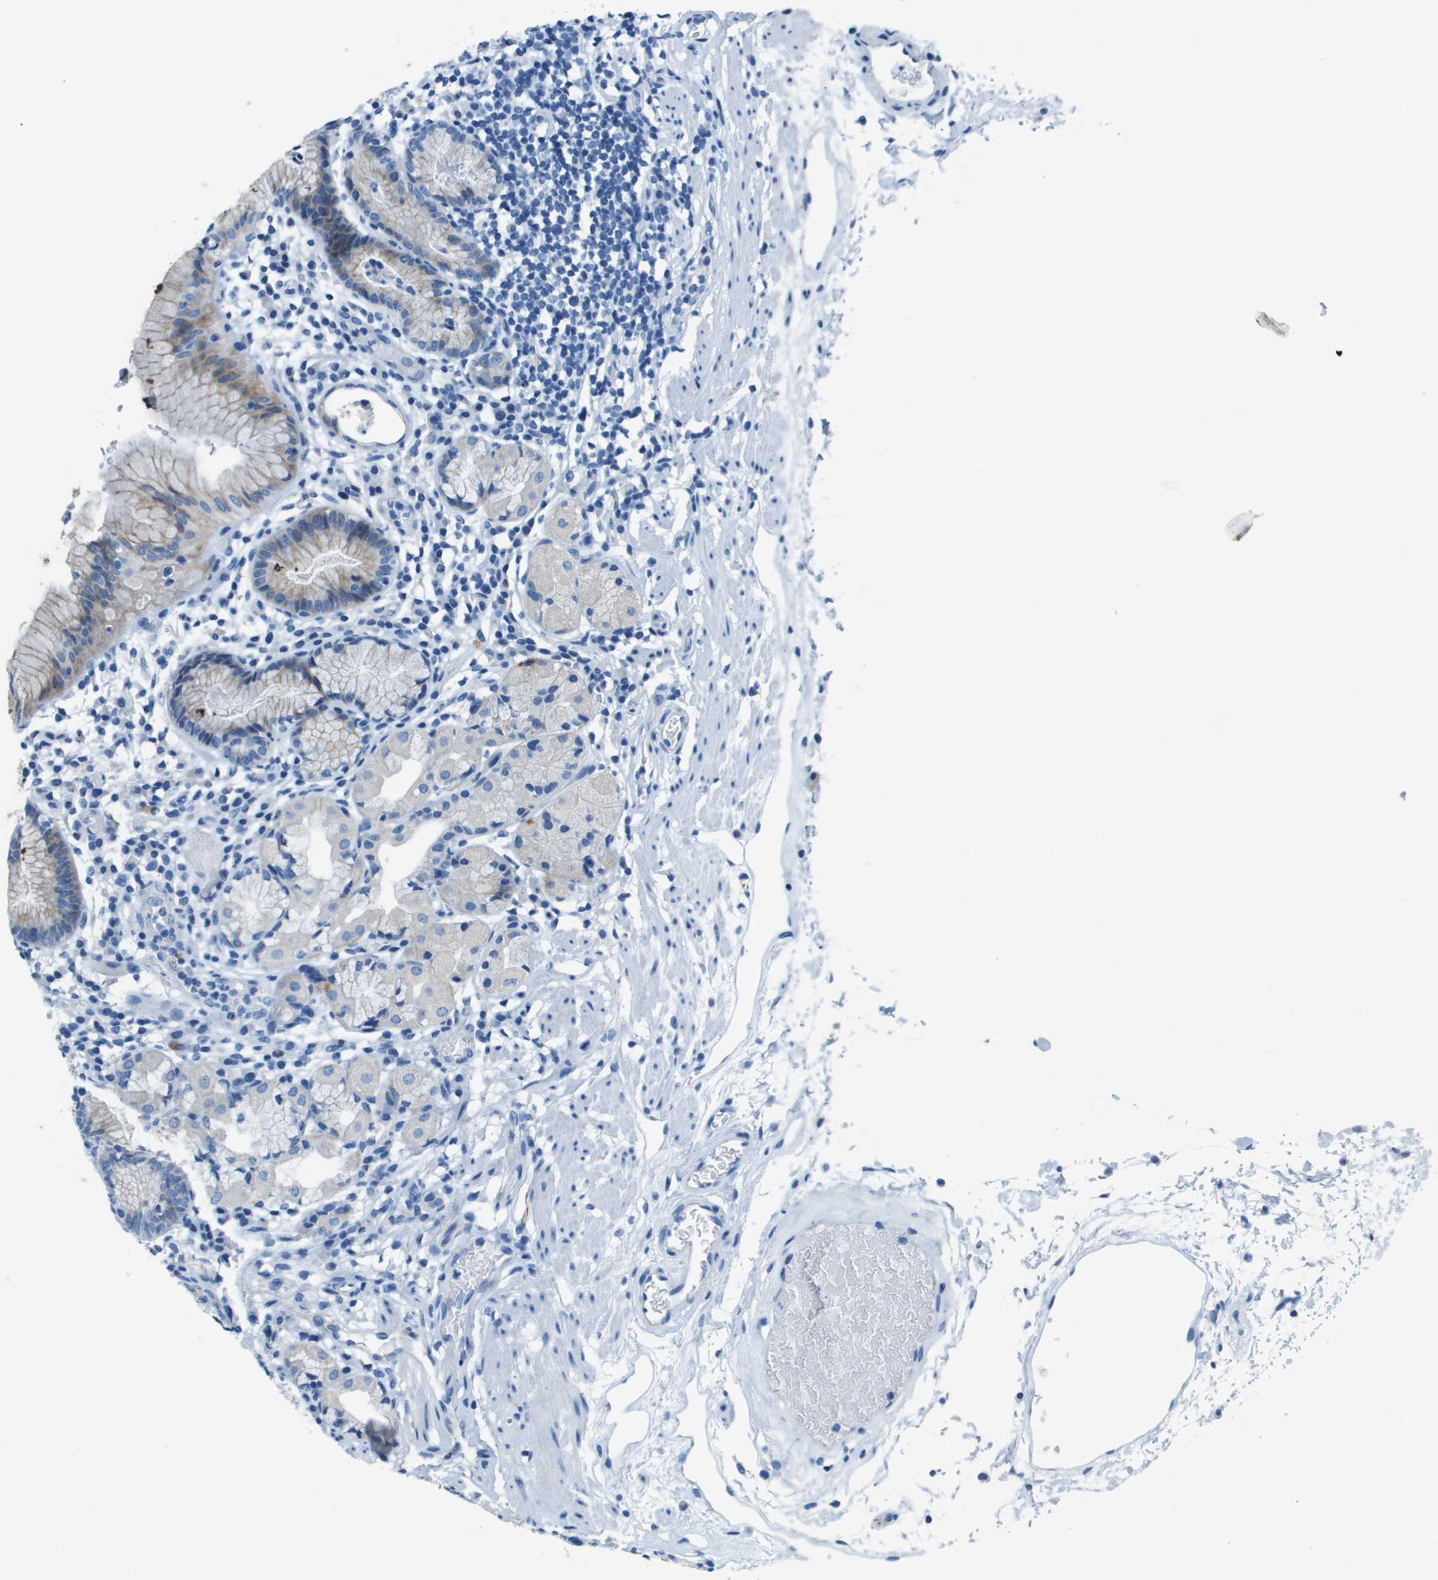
{"staining": {"intensity": "moderate", "quantity": "<25%", "location": "cytoplasmic/membranous"}, "tissue": "stomach", "cell_type": "Glandular cells", "image_type": "normal", "snomed": [{"axis": "morphology", "description": "Normal tissue, NOS"}, {"axis": "topography", "description": "Stomach"}, {"axis": "topography", "description": "Stomach, lower"}], "caption": "IHC of benign human stomach reveals low levels of moderate cytoplasmic/membranous positivity in approximately <25% of glandular cells.", "gene": "SLC16A10", "patient": {"sex": "female", "age": 75}}